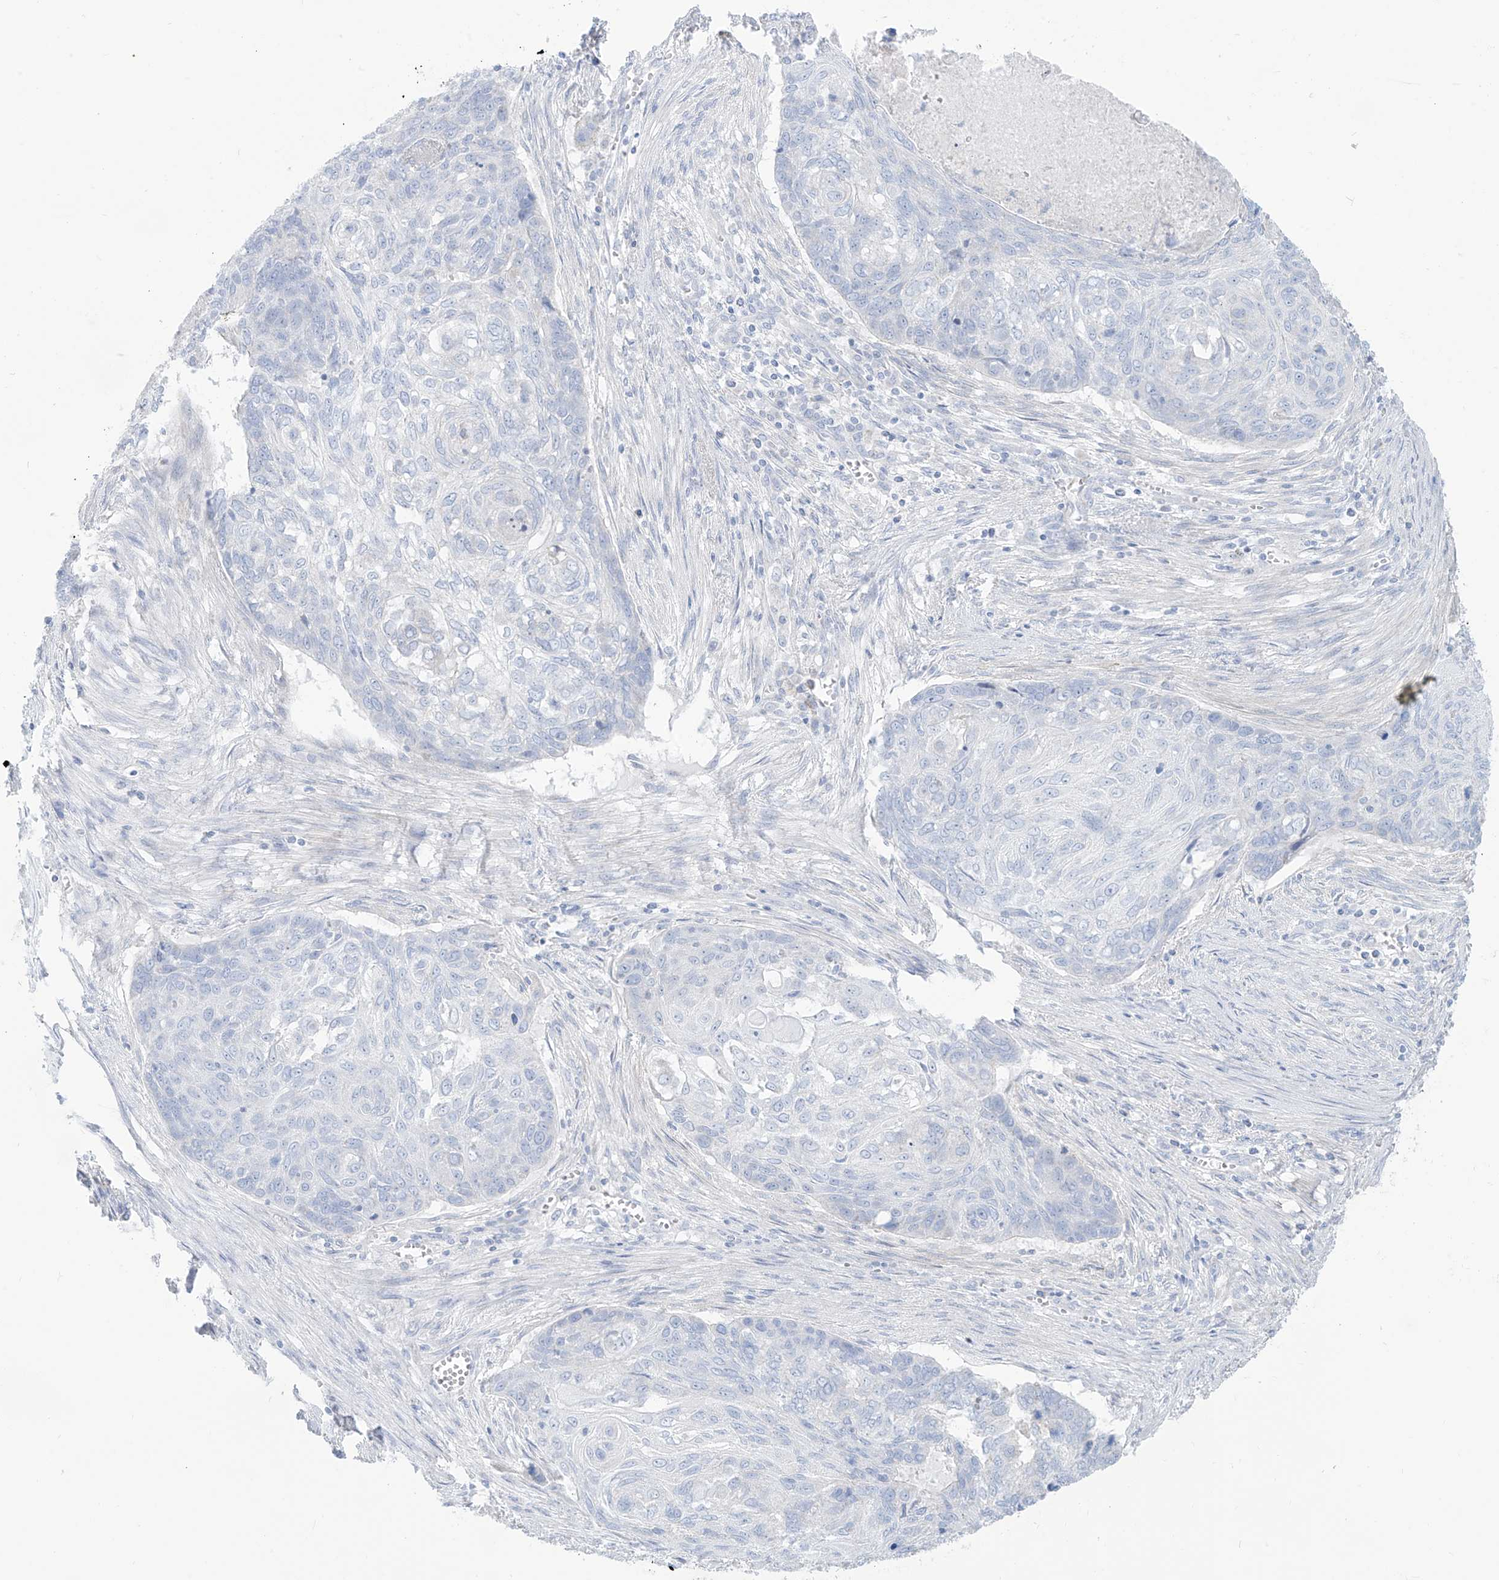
{"staining": {"intensity": "negative", "quantity": "none", "location": "none"}, "tissue": "lung cancer", "cell_type": "Tumor cells", "image_type": "cancer", "snomed": [{"axis": "morphology", "description": "Squamous cell carcinoma, NOS"}, {"axis": "topography", "description": "Lung"}], "caption": "IHC image of squamous cell carcinoma (lung) stained for a protein (brown), which displays no expression in tumor cells. (IHC, brightfield microscopy, high magnification).", "gene": "SLC26A3", "patient": {"sex": "female", "age": 63}}